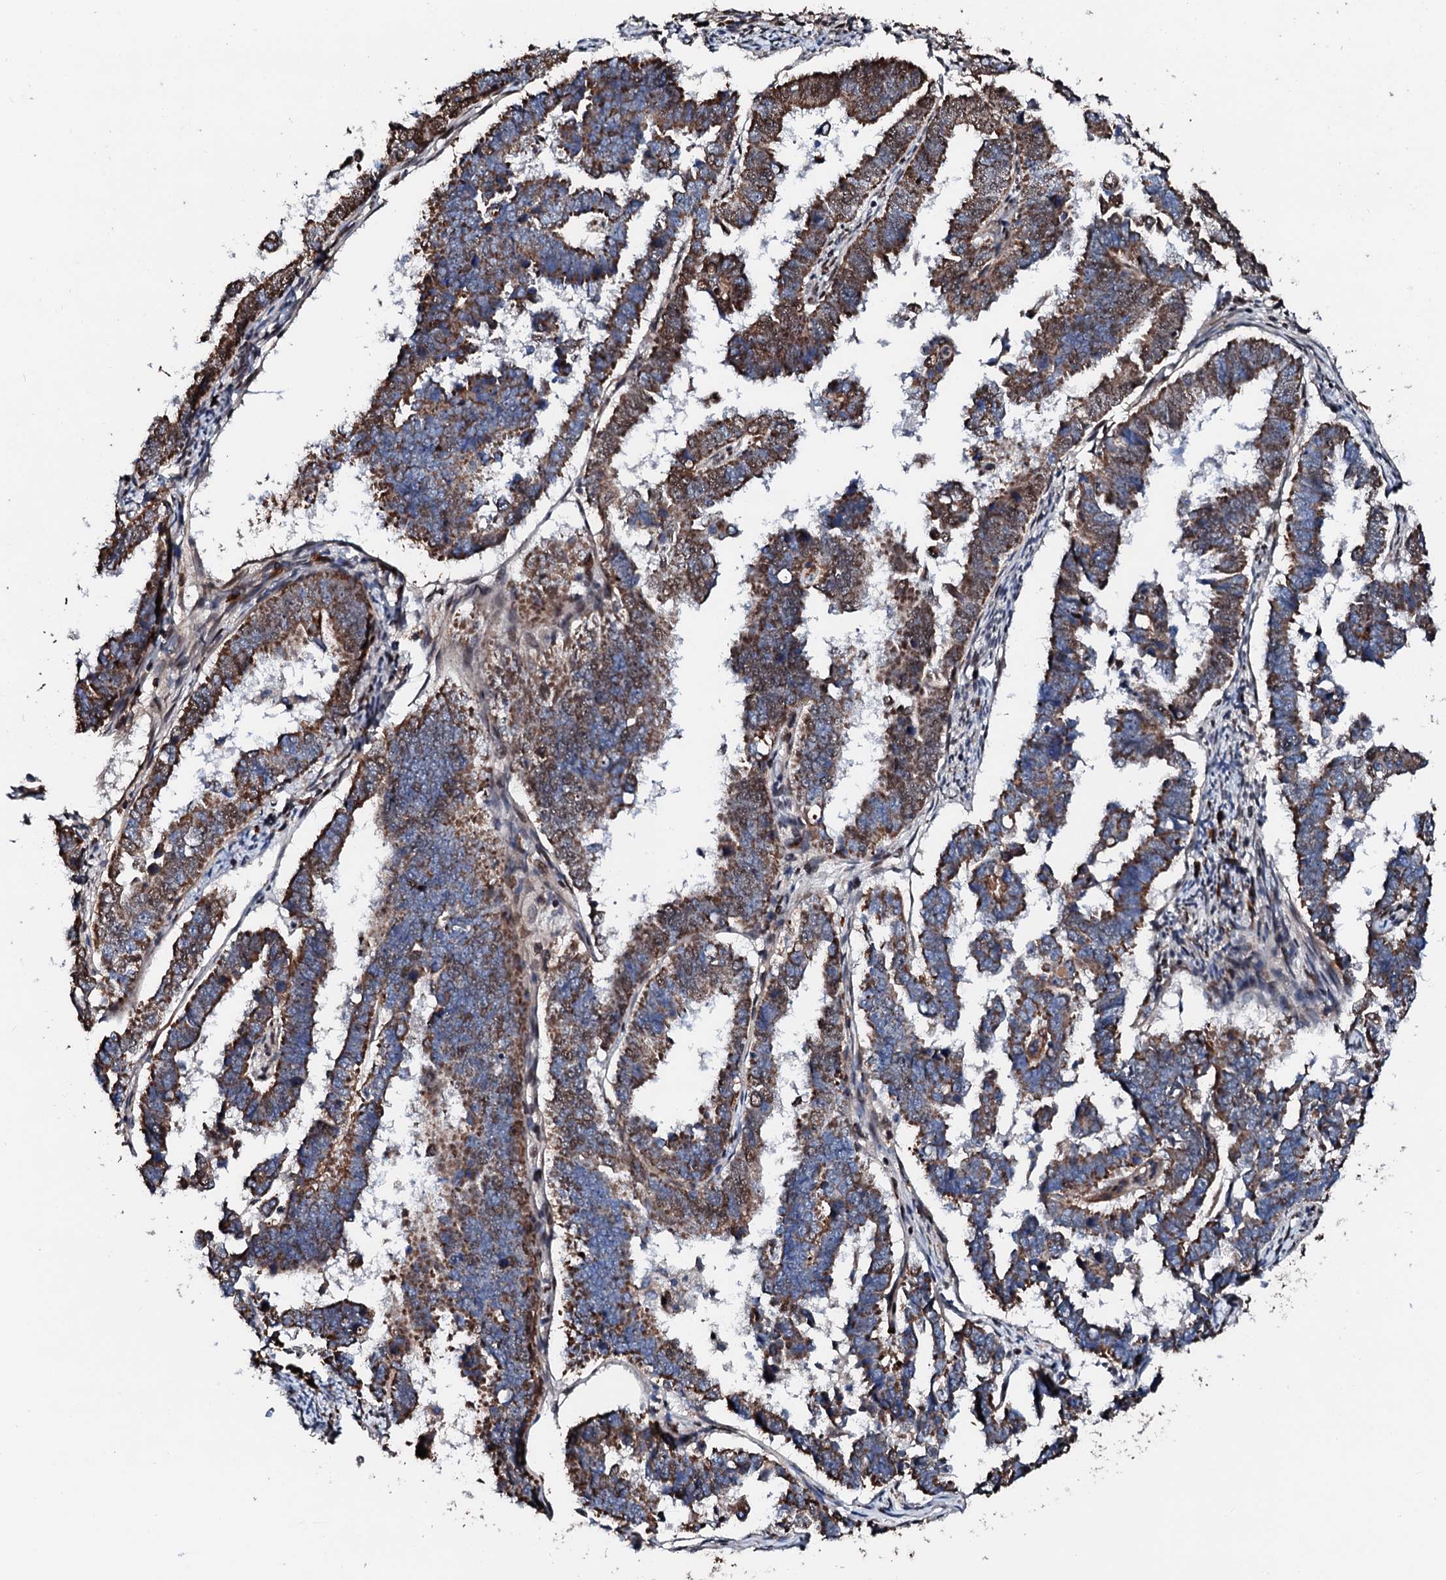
{"staining": {"intensity": "moderate", "quantity": ">75%", "location": "cytoplasmic/membranous"}, "tissue": "endometrial cancer", "cell_type": "Tumor cells", "image_type": "cancer", "snomed": [{"axis": "morphology", "description": "Adenocarcinoma, NOS"}, {"axis": "topography", "description": "Endometrium"}], "caption": "Immunohistochemical staining of endometrial cancer shows medium levels of moderate cytoplasmic/membranous expression in about >75% of tumor cells. (DAB IHC, brown staining for protein, blue staining for nuclei).", "gene": "KIF18A", "patient": {"sex": "female", "age": 75}}